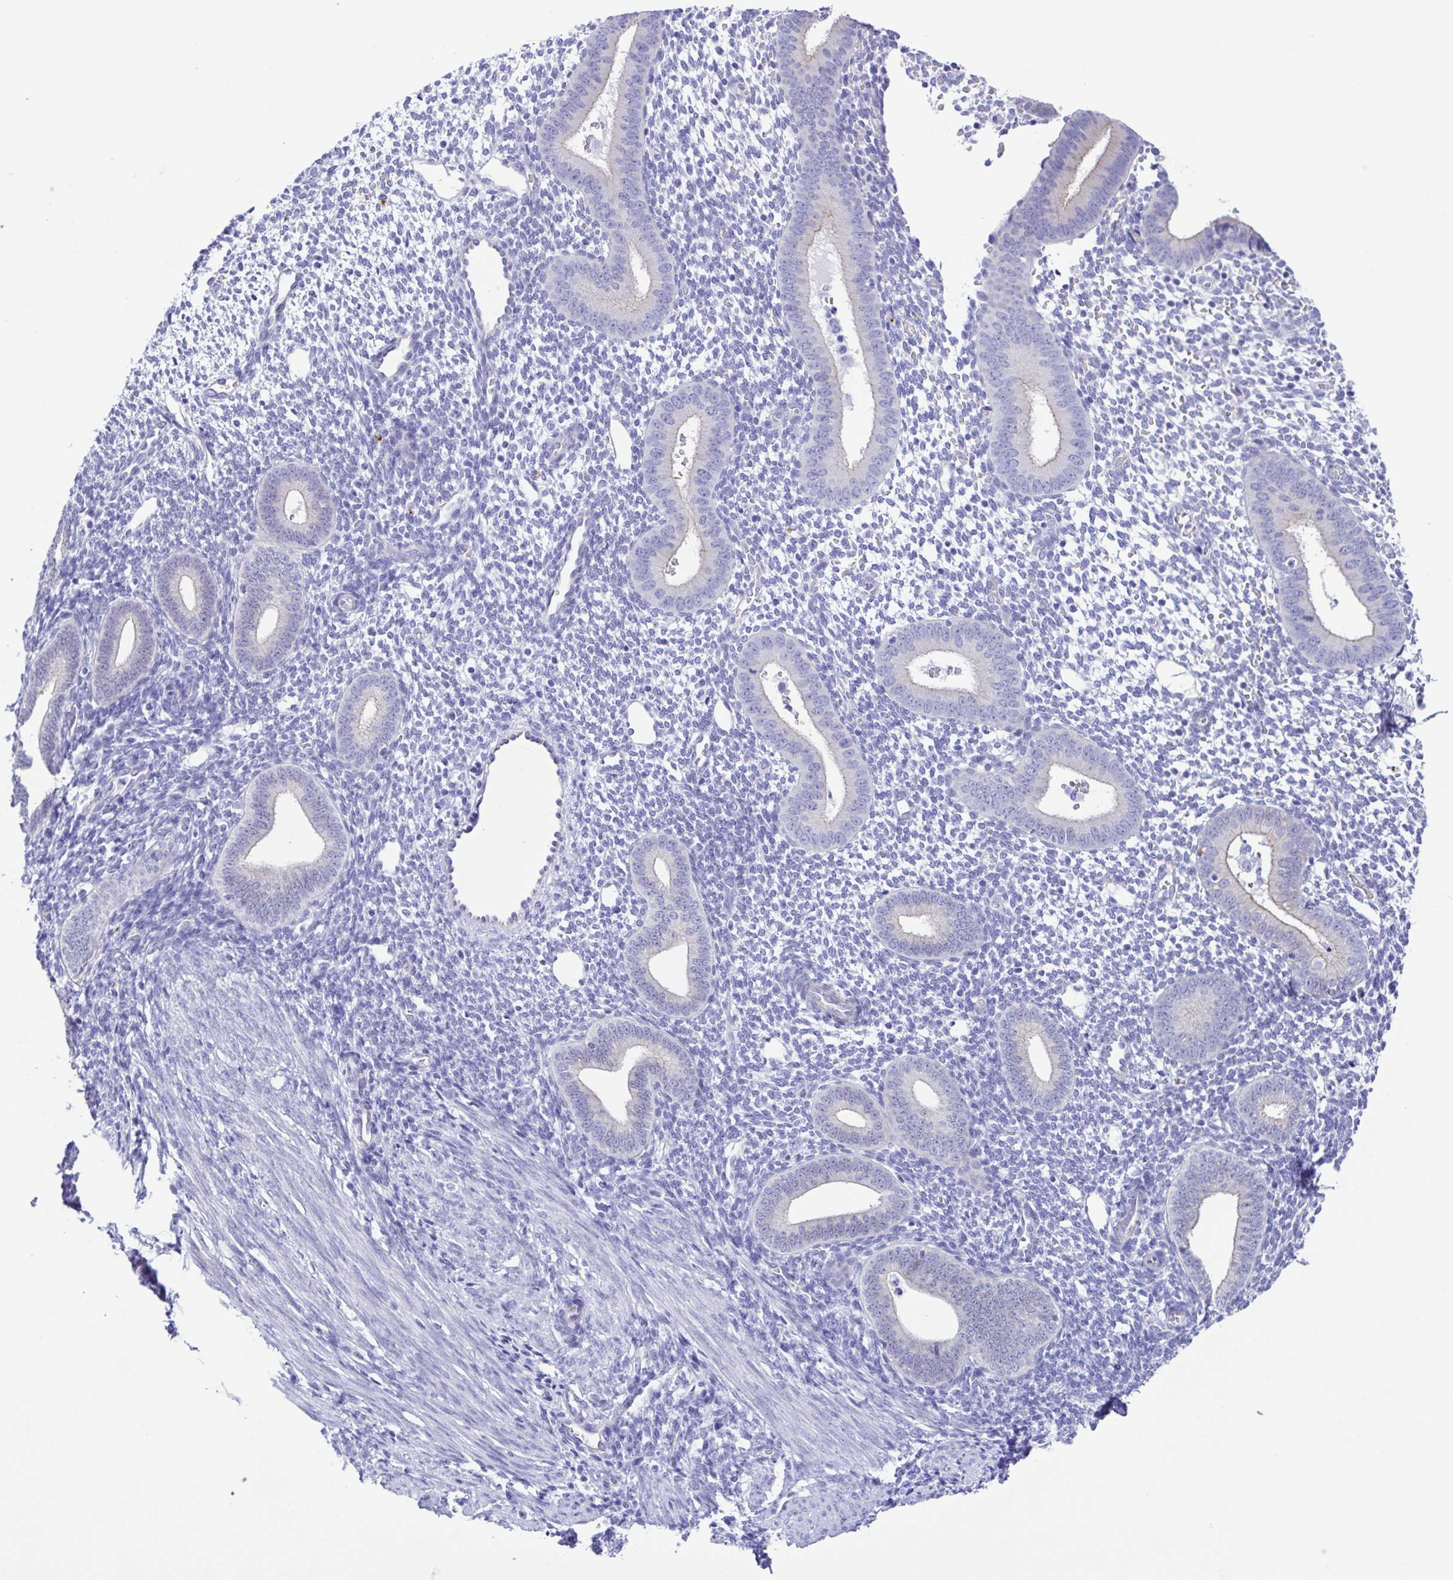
{"staining": {"intensity": "negative", "quantity": "none", "location": "none"}, "tissue": "endometrium", "cell_type": "Cells in endometrial stroma", "image_type": "normal", "snomed": [{"axis": "morphology", "description": "Normal tissue, NOS"}, {"axis": "topography", "description": "Endometrium"}], "caption": "High magnification brightfield microscopy of benign endometrium stained with DAB (brown) and counterstained with hematoxylin (blue): cells in endometrial stroma show no significant positivity. (DAB IHC, high magnification).", "gene": "CYP11A1", "patient": {"sex": "female", "age": 40}}